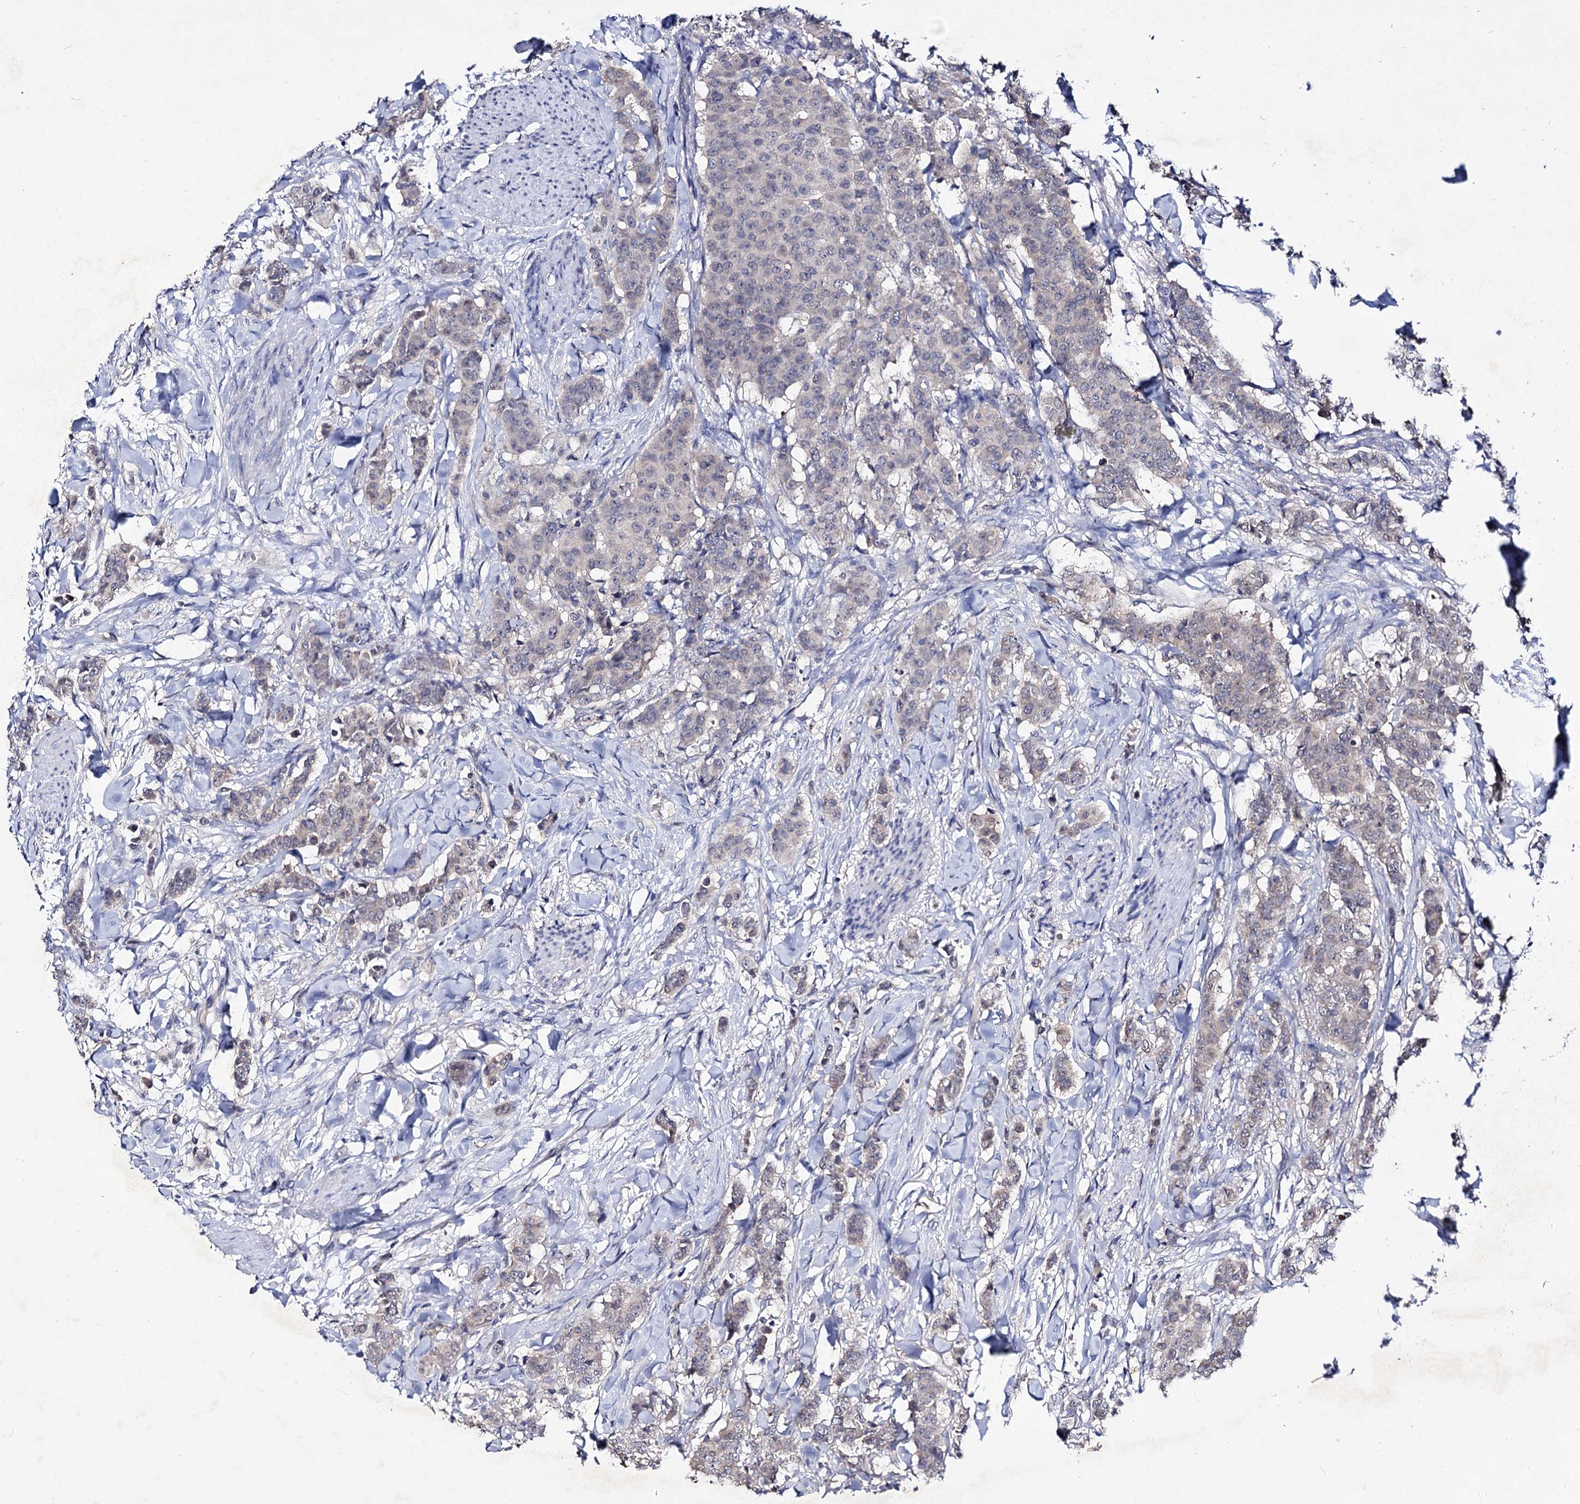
{"staining": {"intensity": "negative", "quantity": "none", "location": "none"}, "tissue": "breast cancer", "cell_type": "Tumor cells", "image_type": "cancer", "snomed": [{"axis": "morphology", "description": "Duct carcinoma"}, {"axis": "topography", "description": "Breast"}], "caption": "A high-resolution micrograph shows IHC staining of breast cancer, which exhibits no significant expression in tumor cells.", "gene": "ACTR6", "patient": {"sex": "female", "age": 40}}